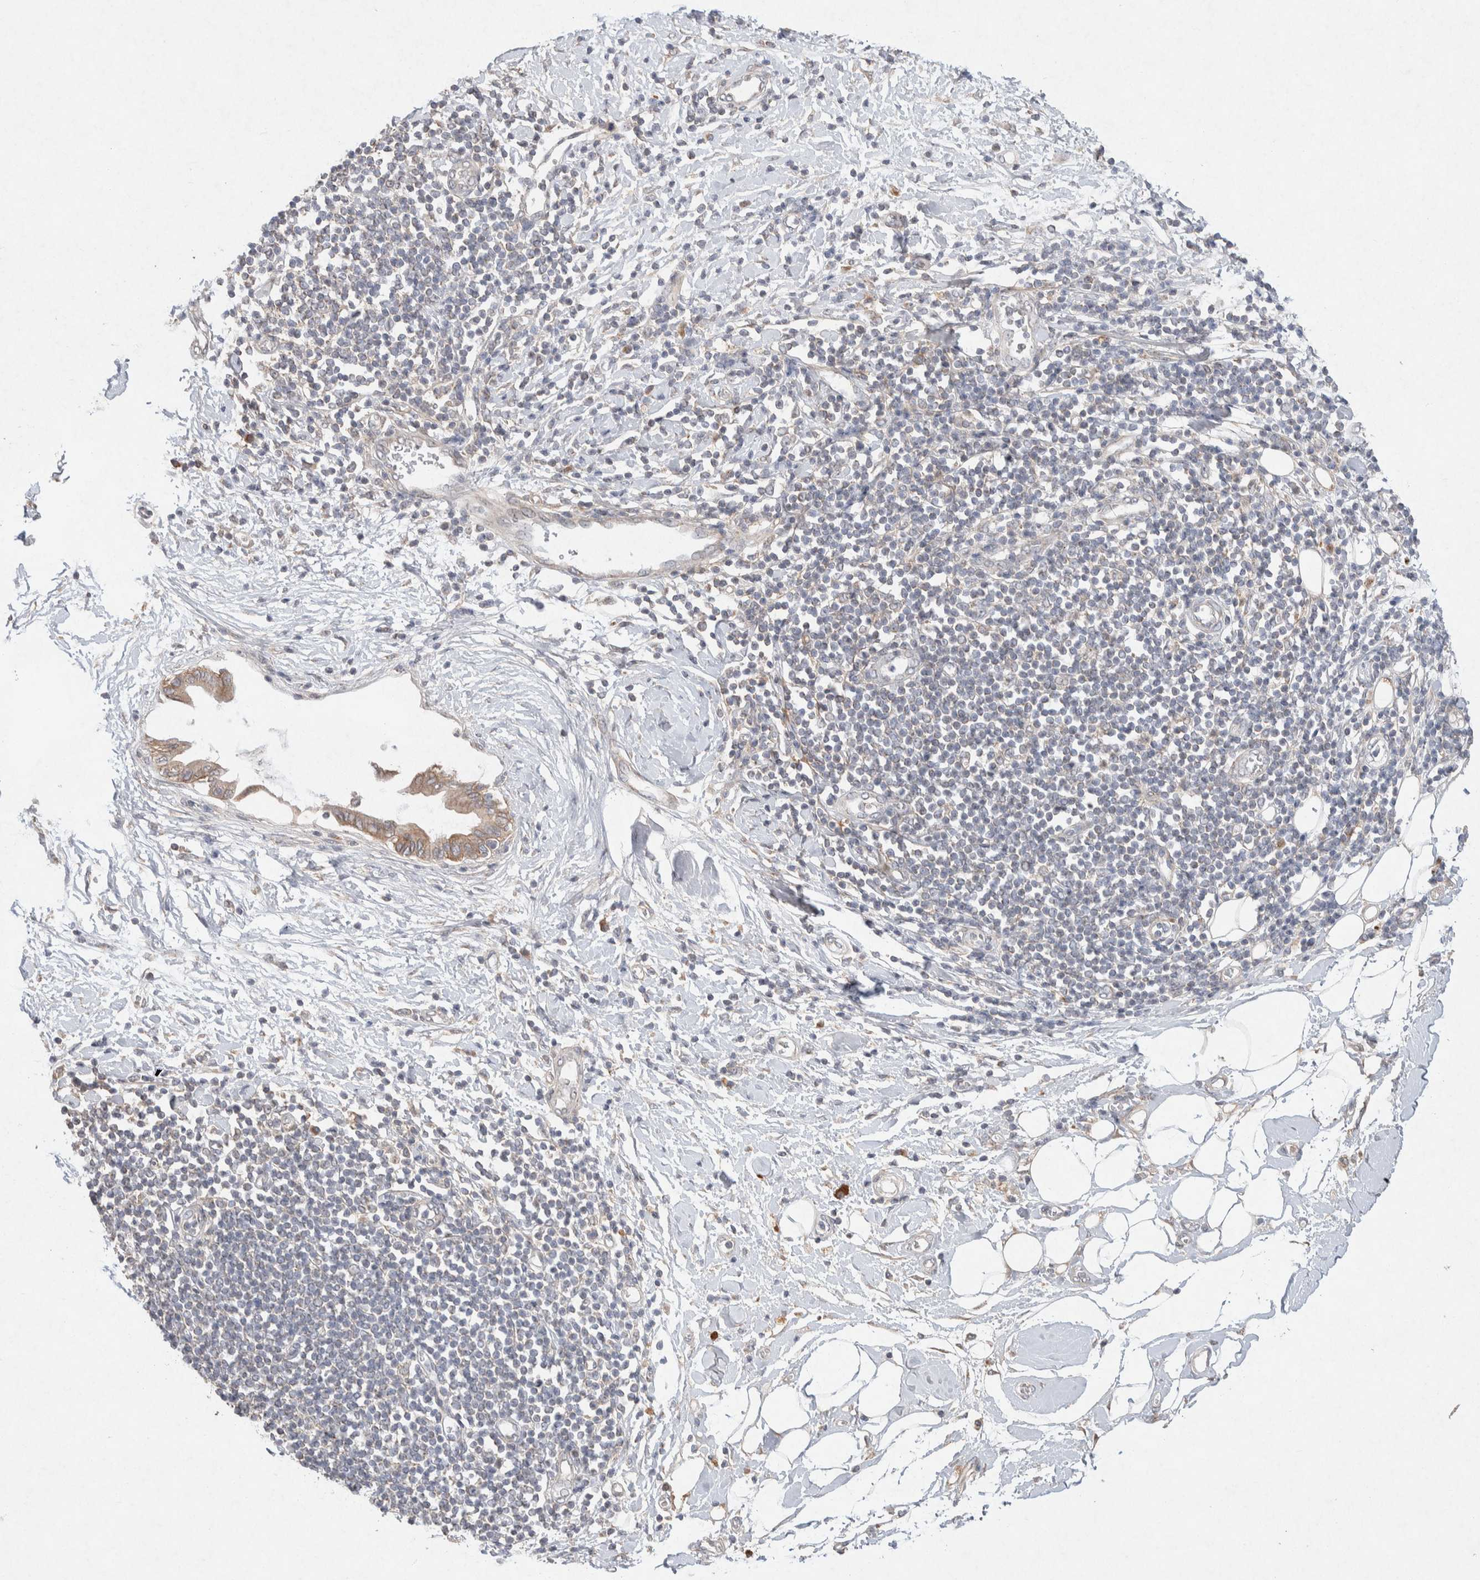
{"staining": {"intensity": "weak", "quantity": ">75%", "location": "cytoplasmic/membranous"}, "tissue": "pancreatic cancer", "cell_type": "Tumor cells", "image_type": "cancer", "snomed": [{"axis": "morphology", "description": "Normal tissue, NOS"}, {"axis": "morphology", "description": "Adenocarcinoma, NOS"}, {"axis": "topography", "description": "Pancreas"}, {"axis": "topography", "description": "Duodenum"}], "caption": "This image displays pancreatic cancer (adenocarcinoma) stained with immunohistochemistry to label a protein in brown. The cytoplasmic/membranous of tumor cells show weak positivity for the protein. Nuclei are counter-stained blue.", "gene": "CMTM4", "patient": {"sex": "female", "age": 60}}